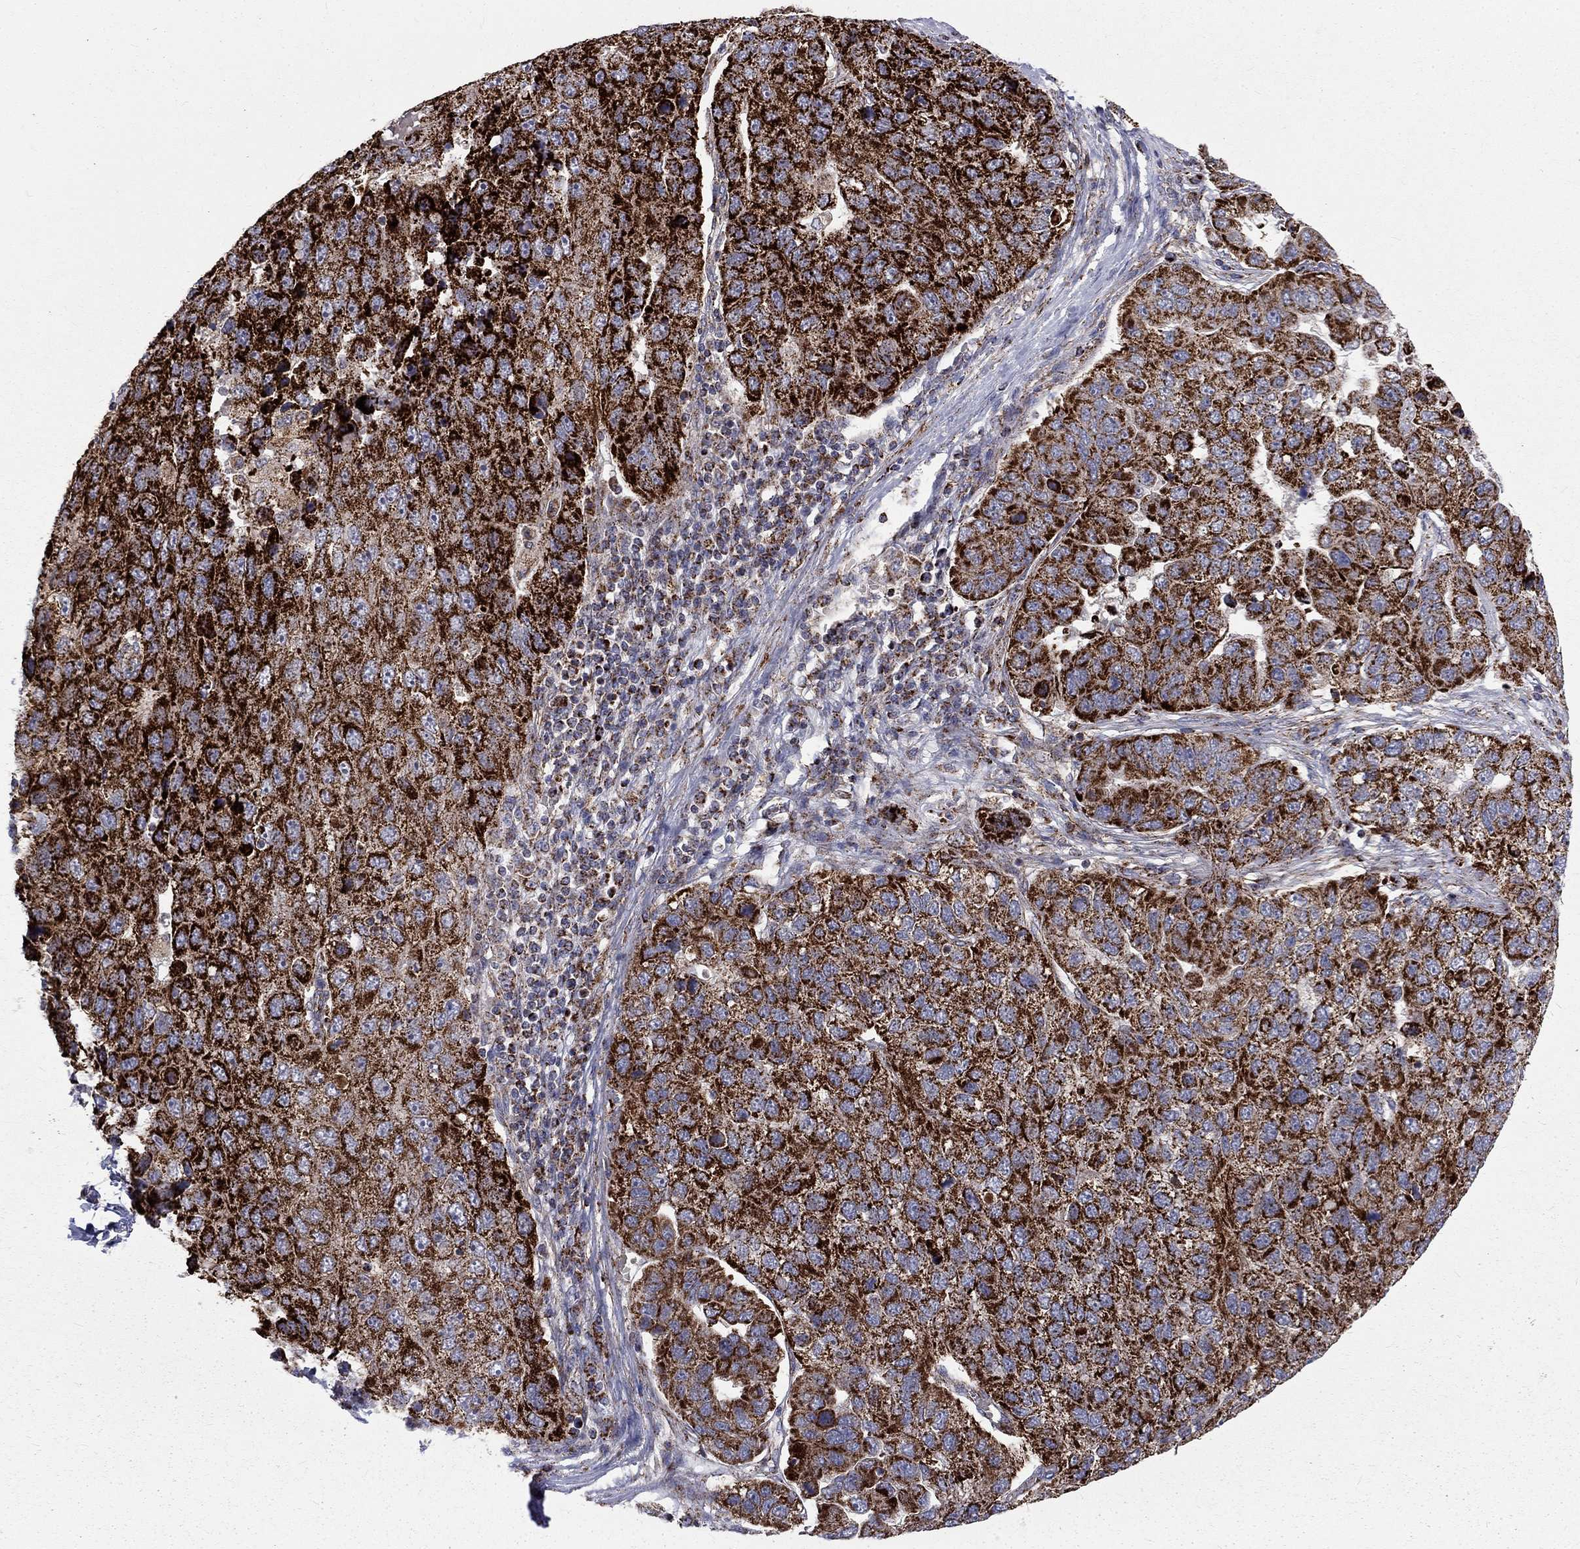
{"staining": {"intensity": "strong", "quantity": ">75%", "location": "cytoplasmic/membranous"}, "tissue": "pancreatic cancer", "cell_type": "Tumor cells", "image_type": "cancer", "snomed": [{"axis": "morphology", "description": "Adenocarcinoma, NOS"}, {"axis": "topography", "description": "Pancreas"}], "caption": "Immunohistochemical staining of human pancreatic cancer demonstrates strong cytoplasmic/membranous protein positivity in approximately >75% of tumor cells. Using DAB (brown) and hematoxylin (blue) stains, captured at high magnification using brightfield microscopy.", "gene": "ALDH1B1", "patient": {"sex": "female", "age": 61}}